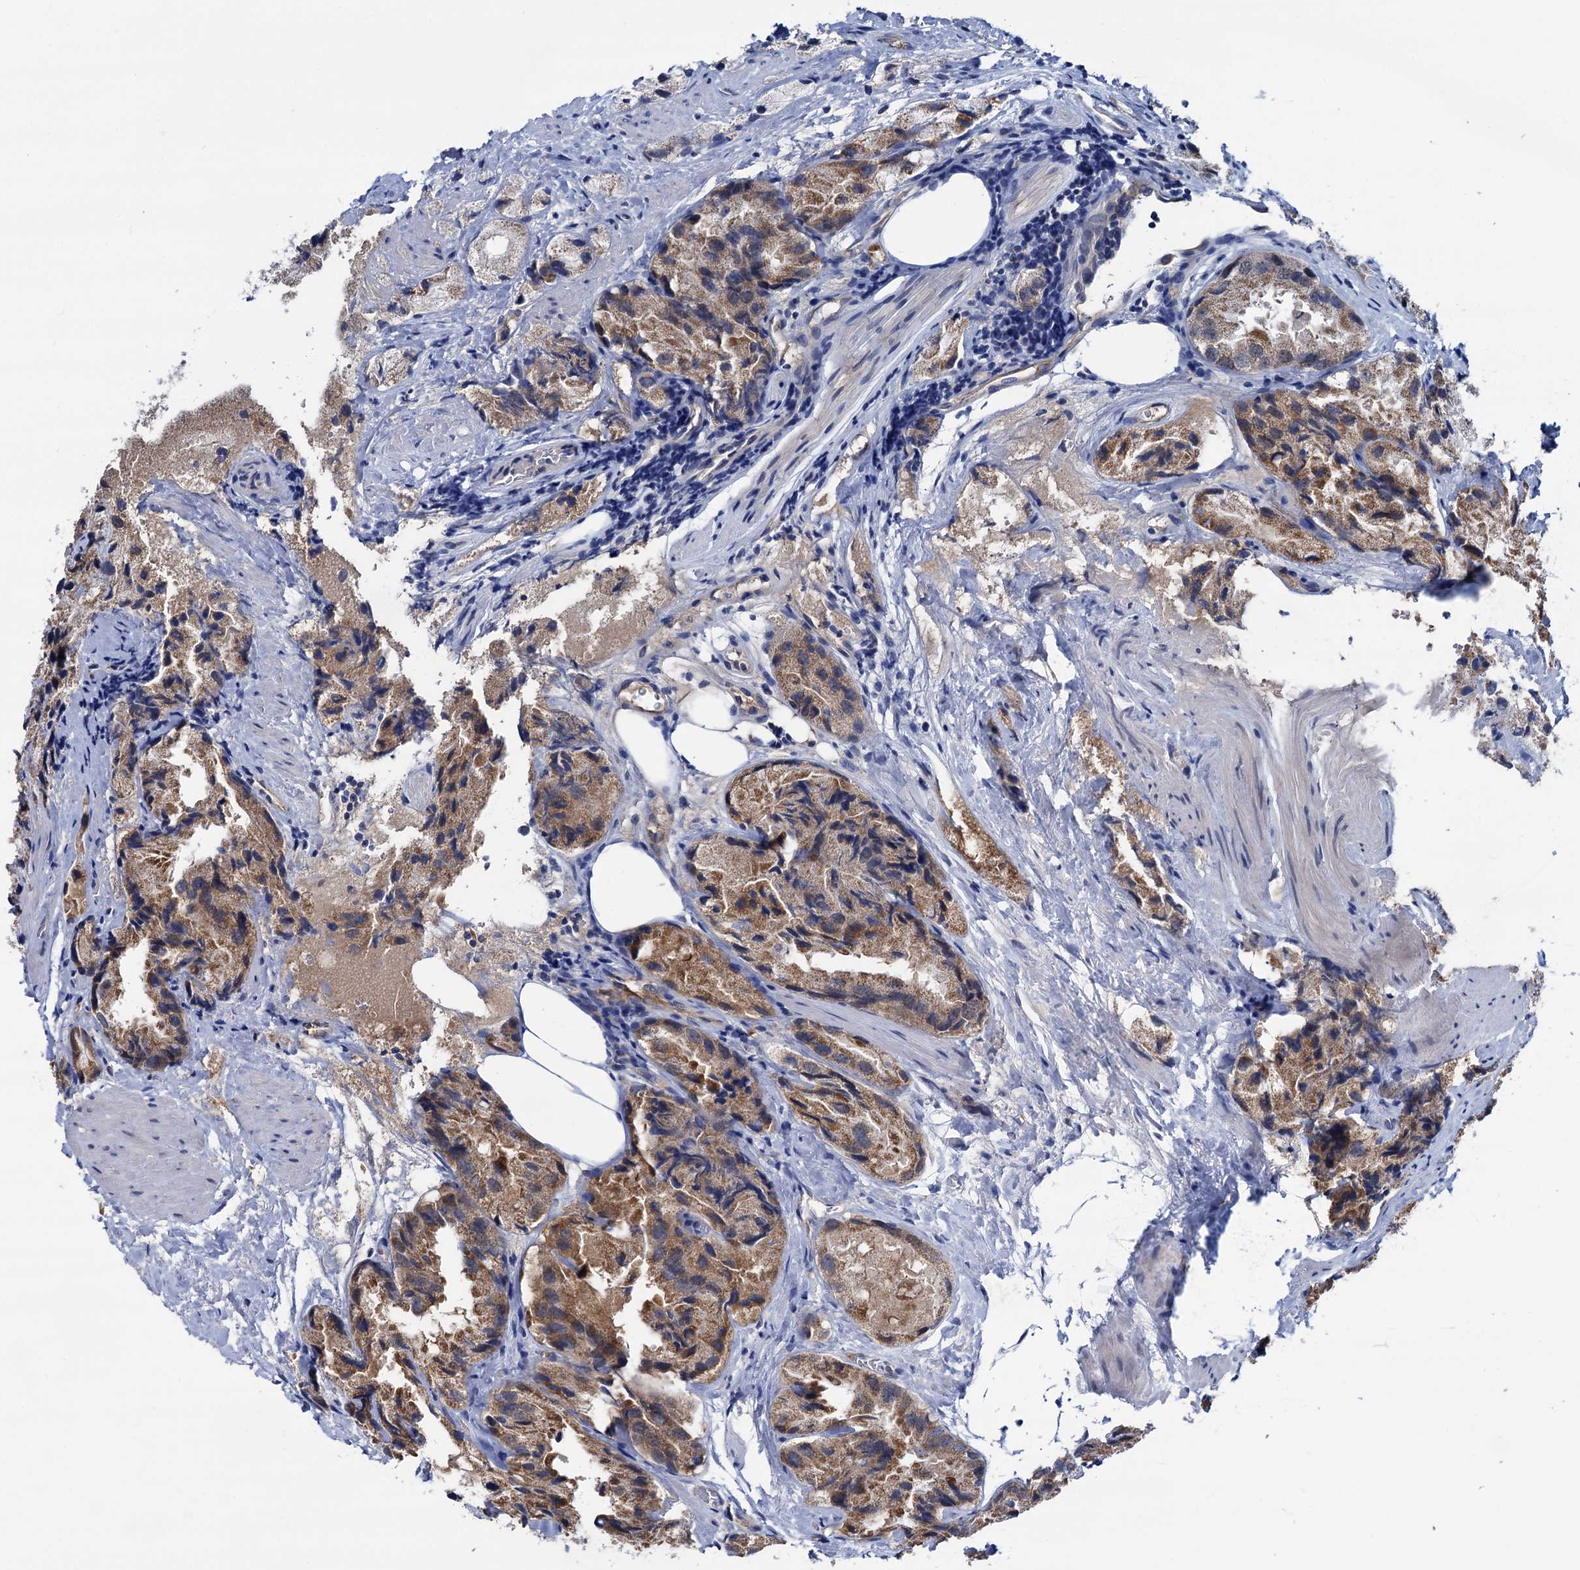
{"staining": {"intensity": "moderate", "quantity": ">75%", "location": "cytoplasmic/membranous"}, "tissue": "prostate cancer", "cell_type": "Tumor cells", "image_type": "cancer", "snomed": [{"axis": "morphology", "description": "Adenocarcinoma, High grade"}, {"axis": "topography", "description": "Prostate"}], "caption": "A brown stain highlights moderate cytoplasmic/membranous positivity of a protein in prostate cancer (high-grade adenocarcinoma) tumor cells.", "gene": "ZNRD2", "patient": {"sex": "male", "age": 66}}